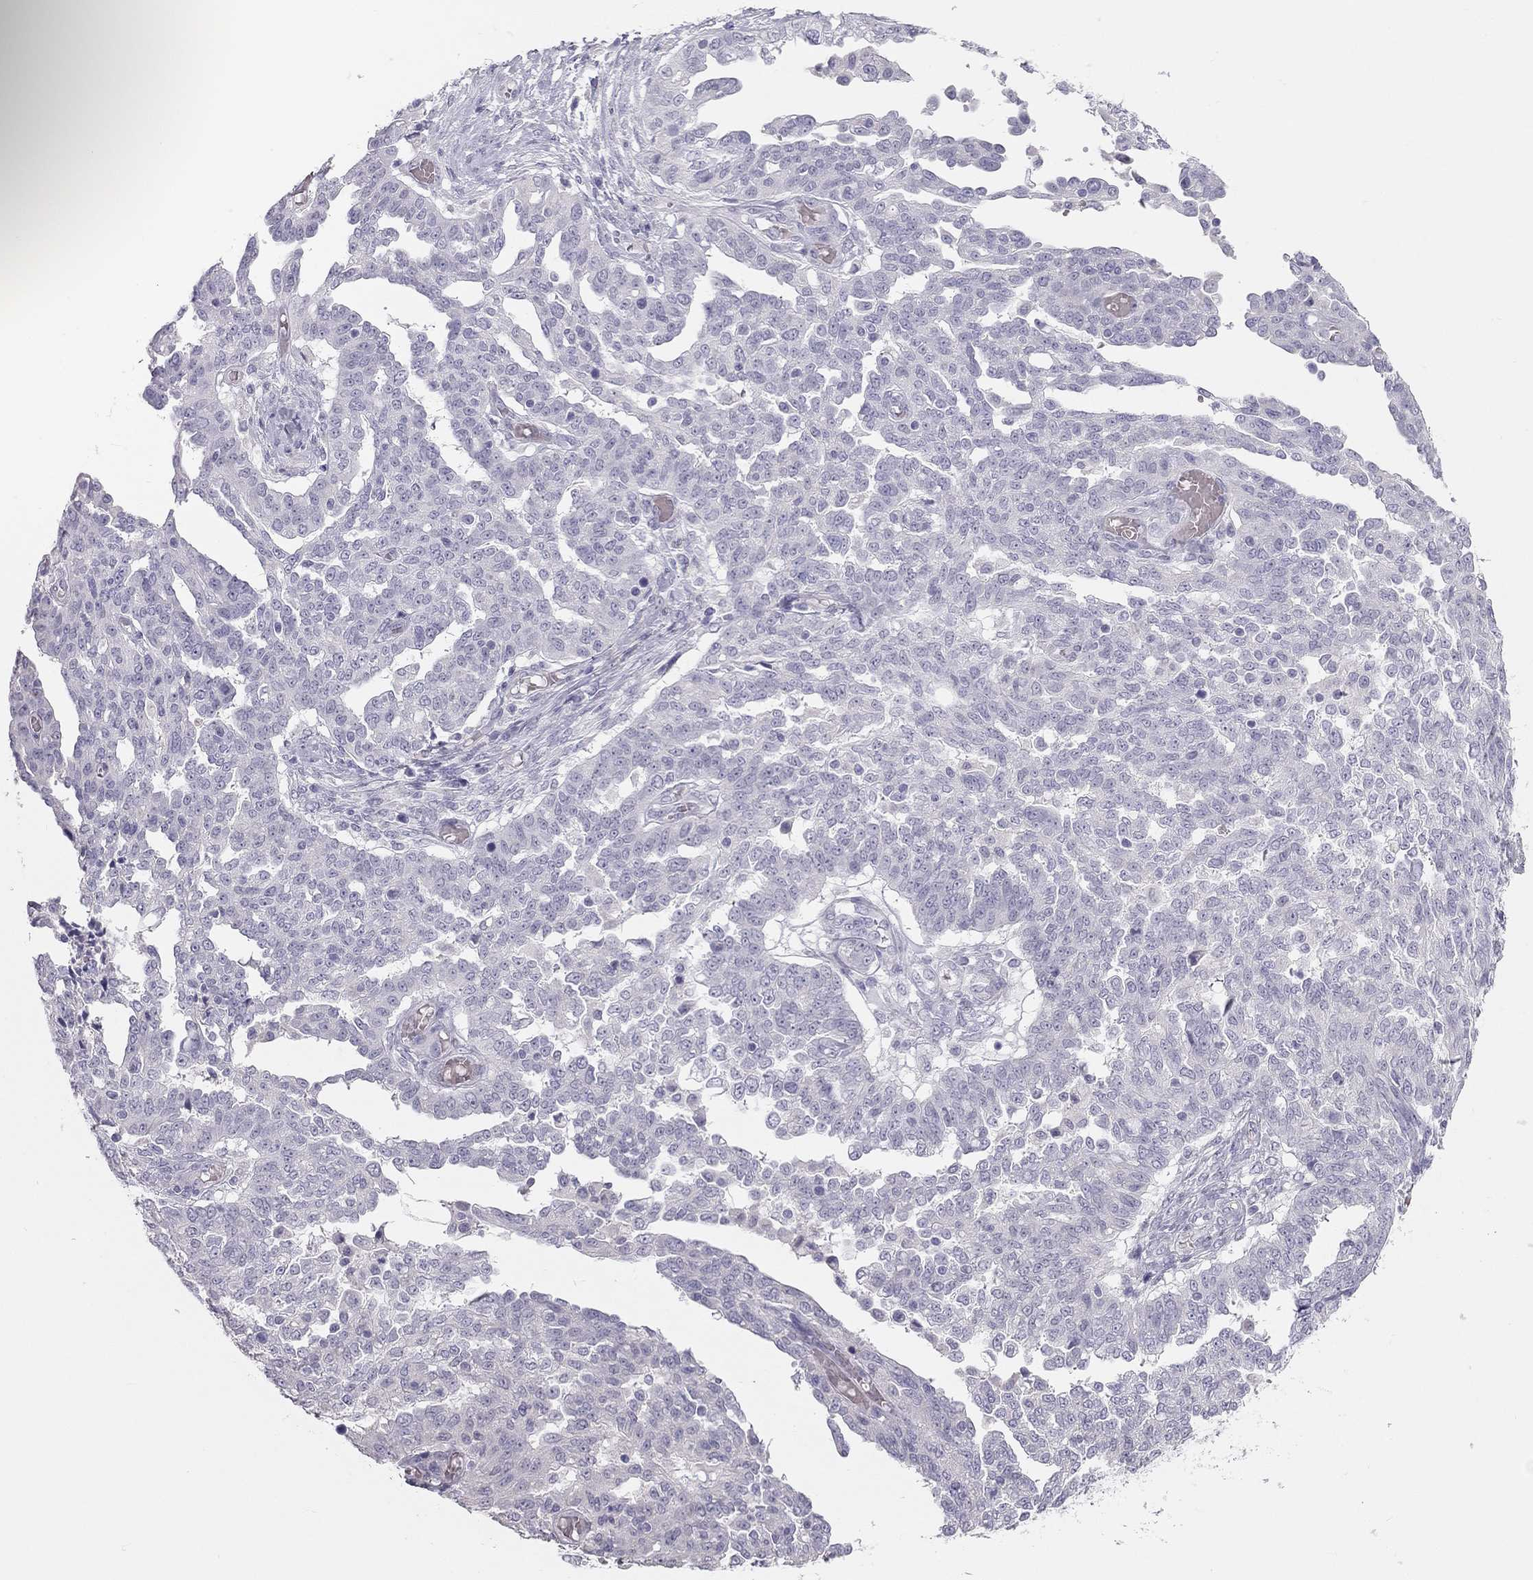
{"staining": {"intensity": "negative", "quantity": "none", "location": "none"}, "tissue": "ovarian cancer", "cell_type": "Tumor cells", "image_type": "cancer", "snomed": [{"axis": "morphology", "description": "Cystadenocarcinoma, serous, NOS"}, {"axis": "topography", "description": "Ovary"}], "caption": "Immunohistochemistry micrograph of human ovarian cancer stained for a protein (brown), which exhibits no staining in tumor cells.", "gene": "SPATA12", "patient": {"sex": "female", "age": 67}}